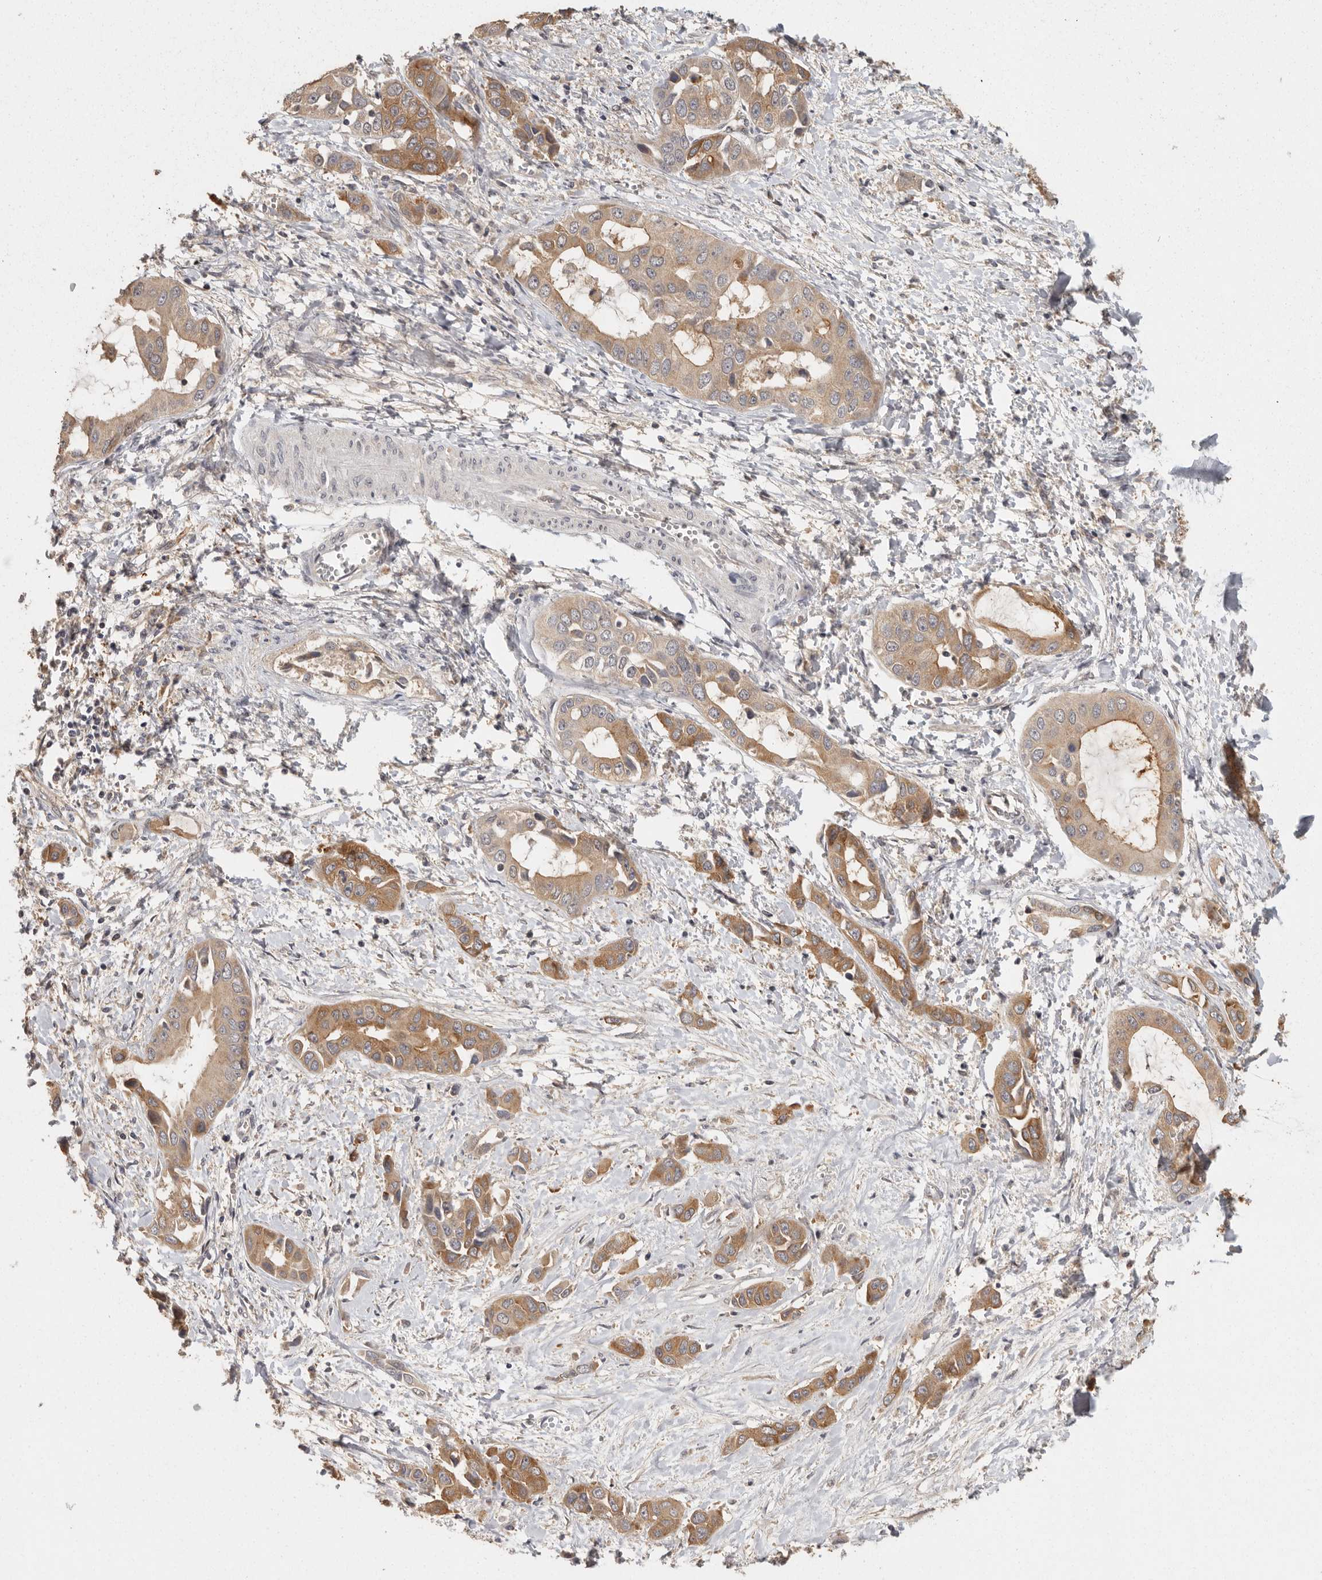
{"staining": {"intensity": "moderate", "quantity": ">75%", "location": "cytoplasmic/membranous"}, "tissue": "liver cancer", "cell_type": "Tumor cells", "image_type": "cancer", "snomed": [{"axis": "morphology", "description": "Cholangiocarcinoma"}, {"axis": "topography", "description": "Liver"}], "caption": "Cholangiocarcinoma (liver) tissue displays moderate cytoplasmic/membranous staining in approximately >75% of tumor cells, visualized by immunohistochemistry.", "gene": "BAIAP2", "patient": {"sex": "female", "age": 52}}